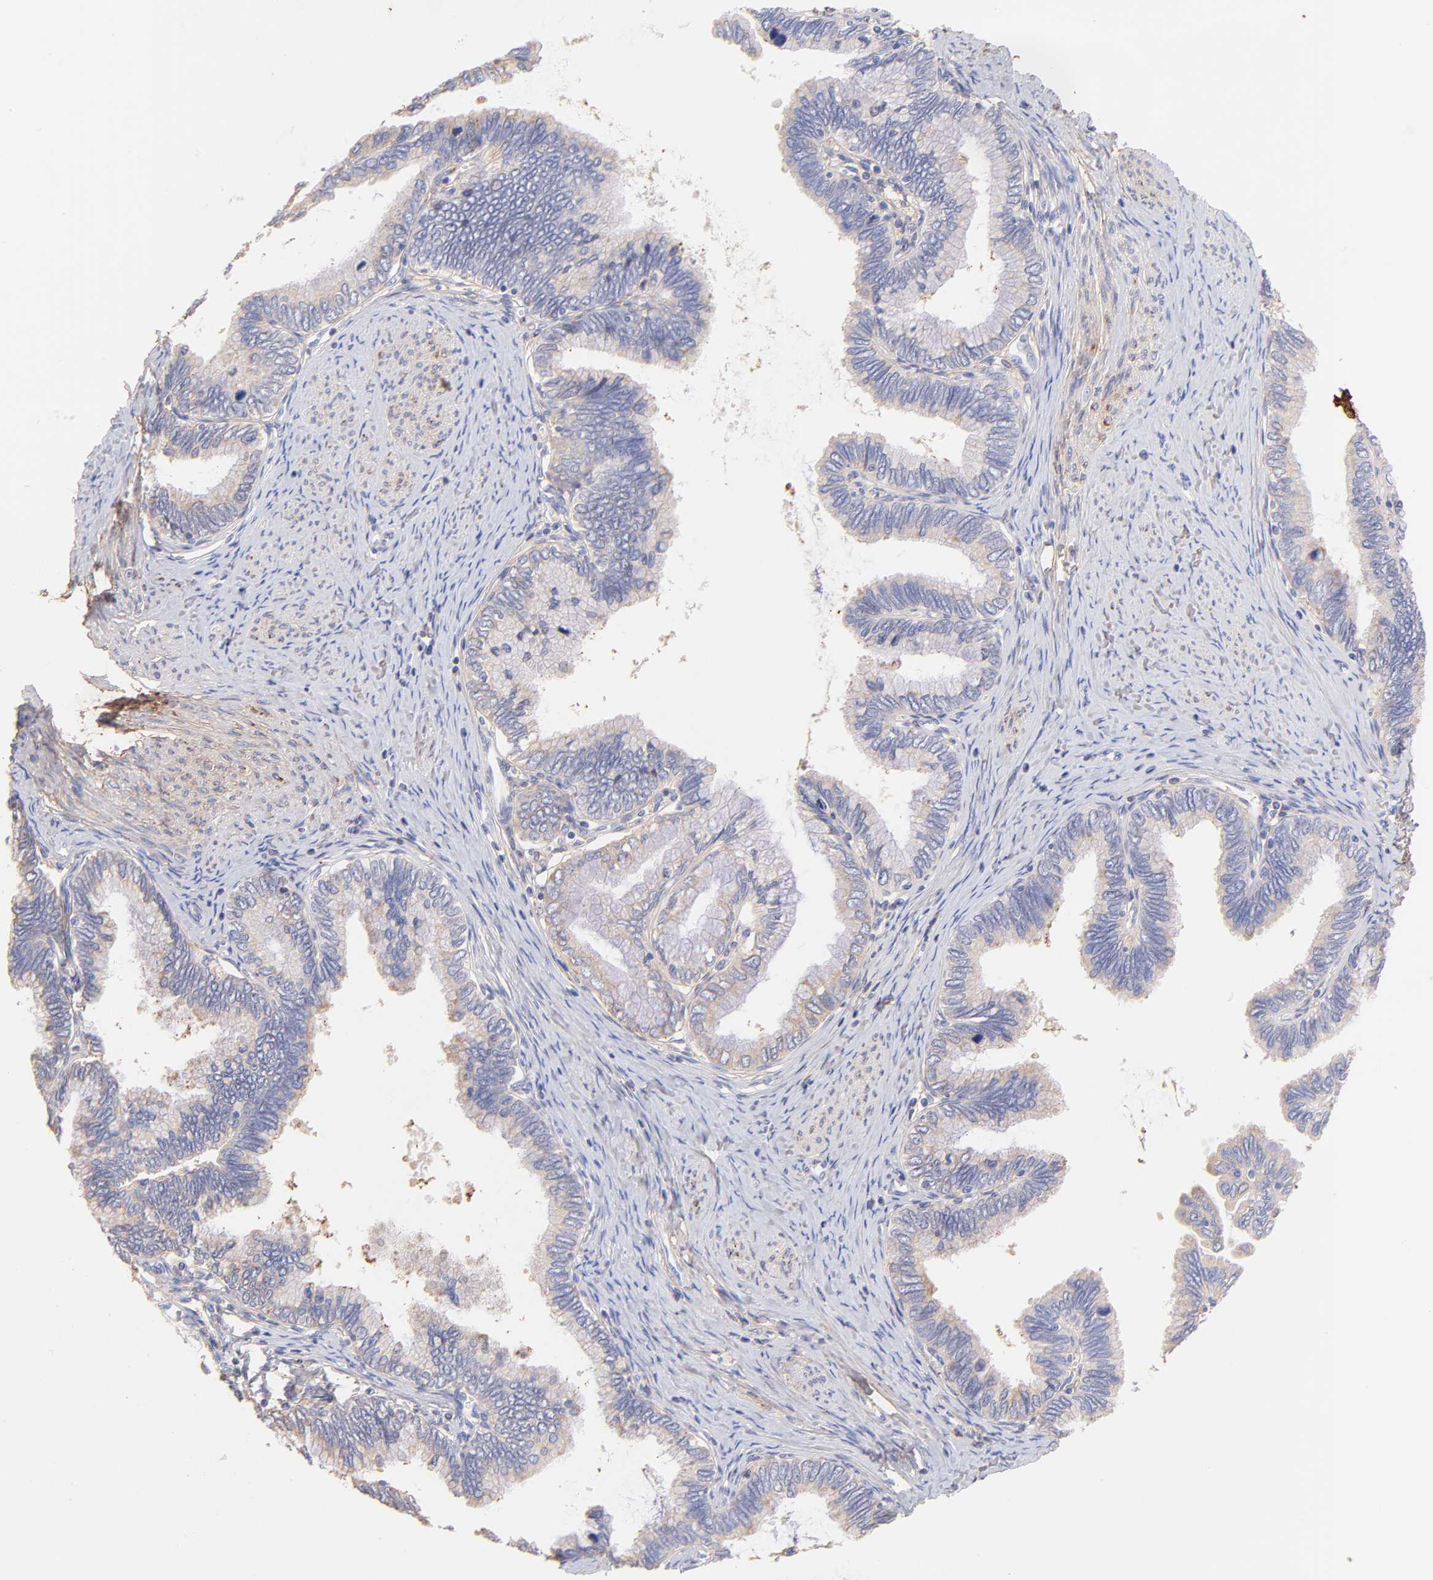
{"staining": {"intensity": "weak", "quantity": "25%-75%", "location": "cytoplasmic/membranous"}, "tissue": "cervical cancer", "cell_type": "Tumor cells", "image_type": "cancer", "snomed": [{"axis": "morphology", "description": "Adenocarcinoma, NOS"}, {"axis": "topography", "description": "Cervix"}], "caption": "A low amount of weak cytoplasmic/membranous positivity is seen in approximately 25%-75% of tumor cells in cervical cancer tissue.", "gene": "BGN", "patient": {"sex": "female", "age": 49}}